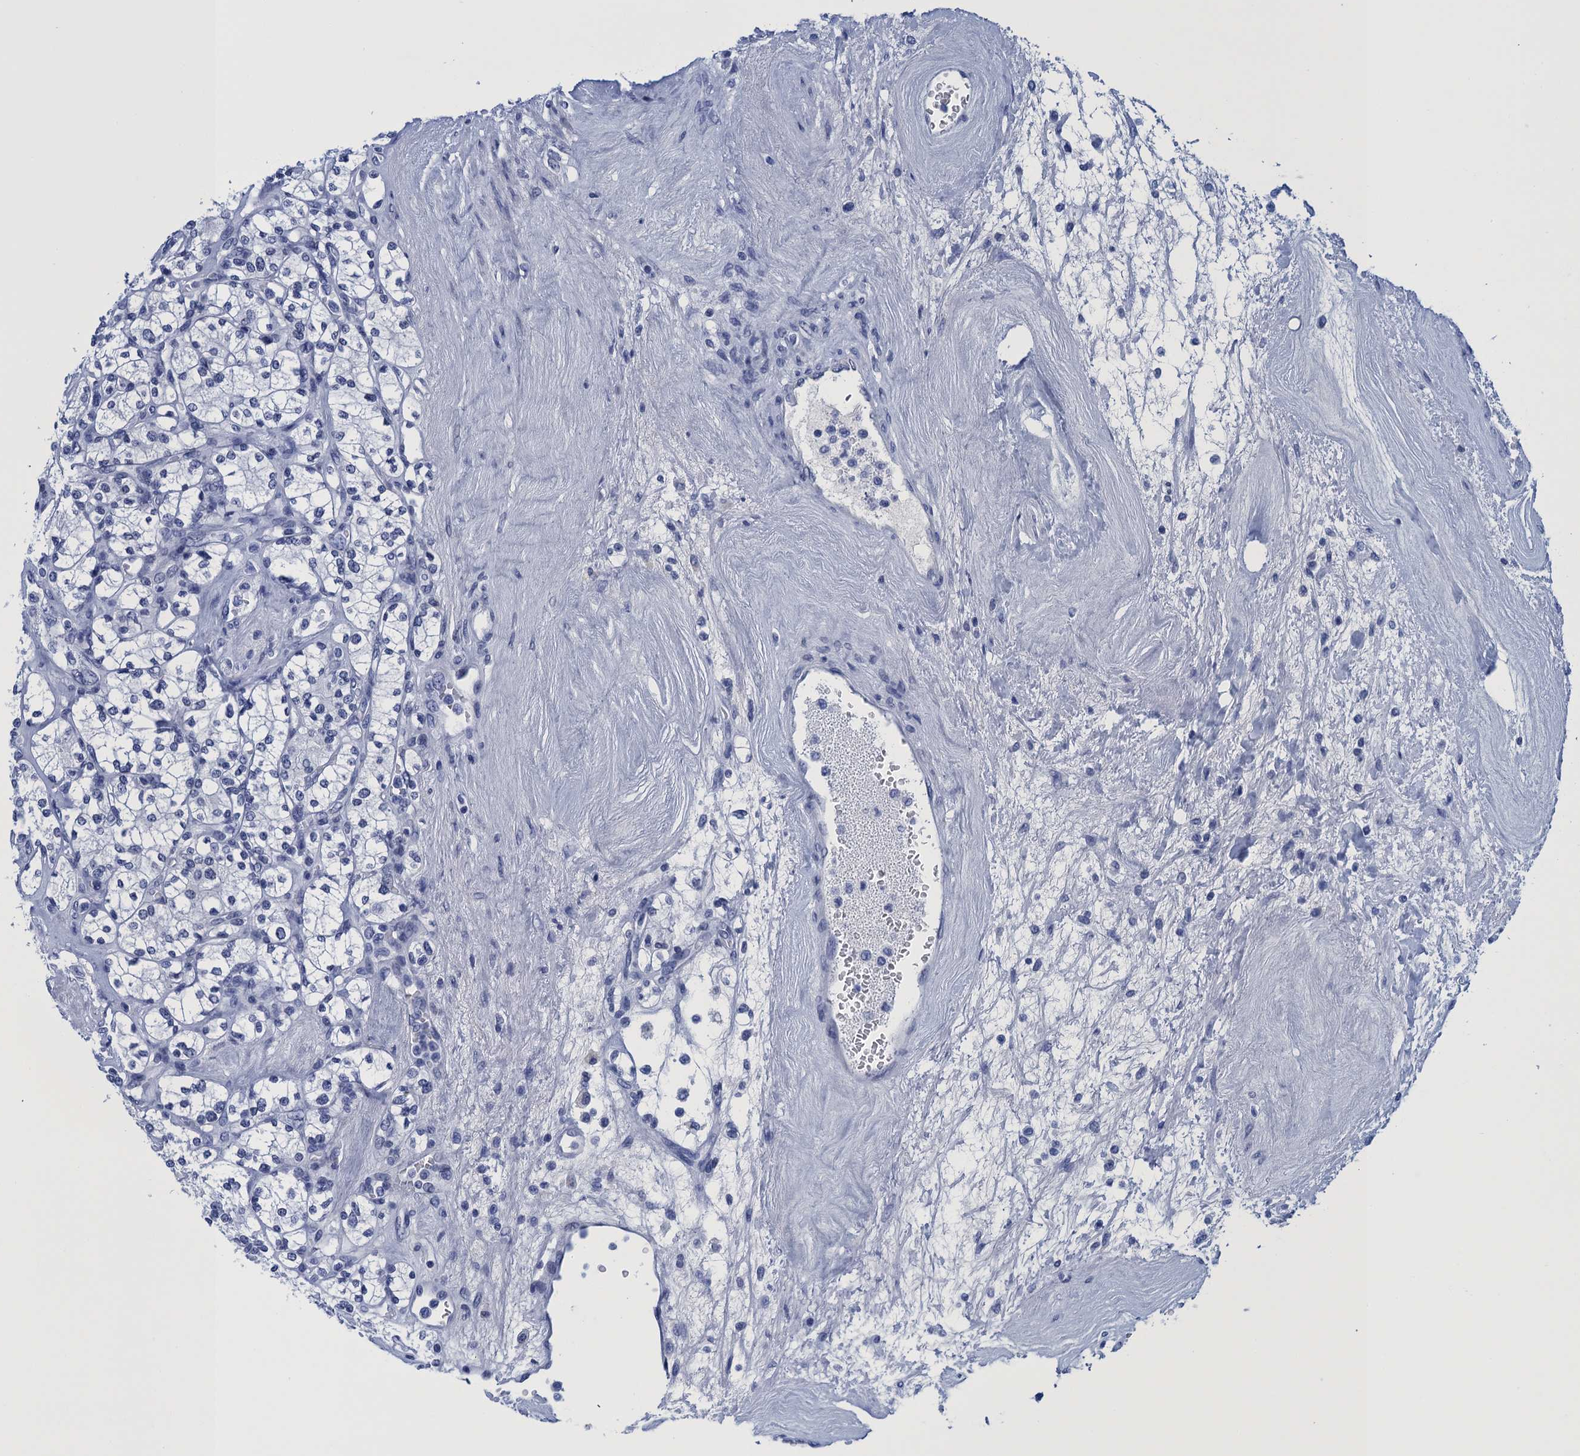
{"staining": {"intensity": "negative", "quantity": "none", "location": "none"}, "tissue": "renal cancer", "cell_type": "Tumor cells", "image_type": "cancer", "snomed": [{"axis": "morphology", "description": "Adenocarcinoma, NOS"}, {"axis": "topography", "description": "Kidney"}], "caption": "Human renal cancer (adenocarcinoma) stained for a protein using IHC exhibits no expression in tumor cells.", "gene": "METTL25", "patient": {"sex": "male", "age": 77}}